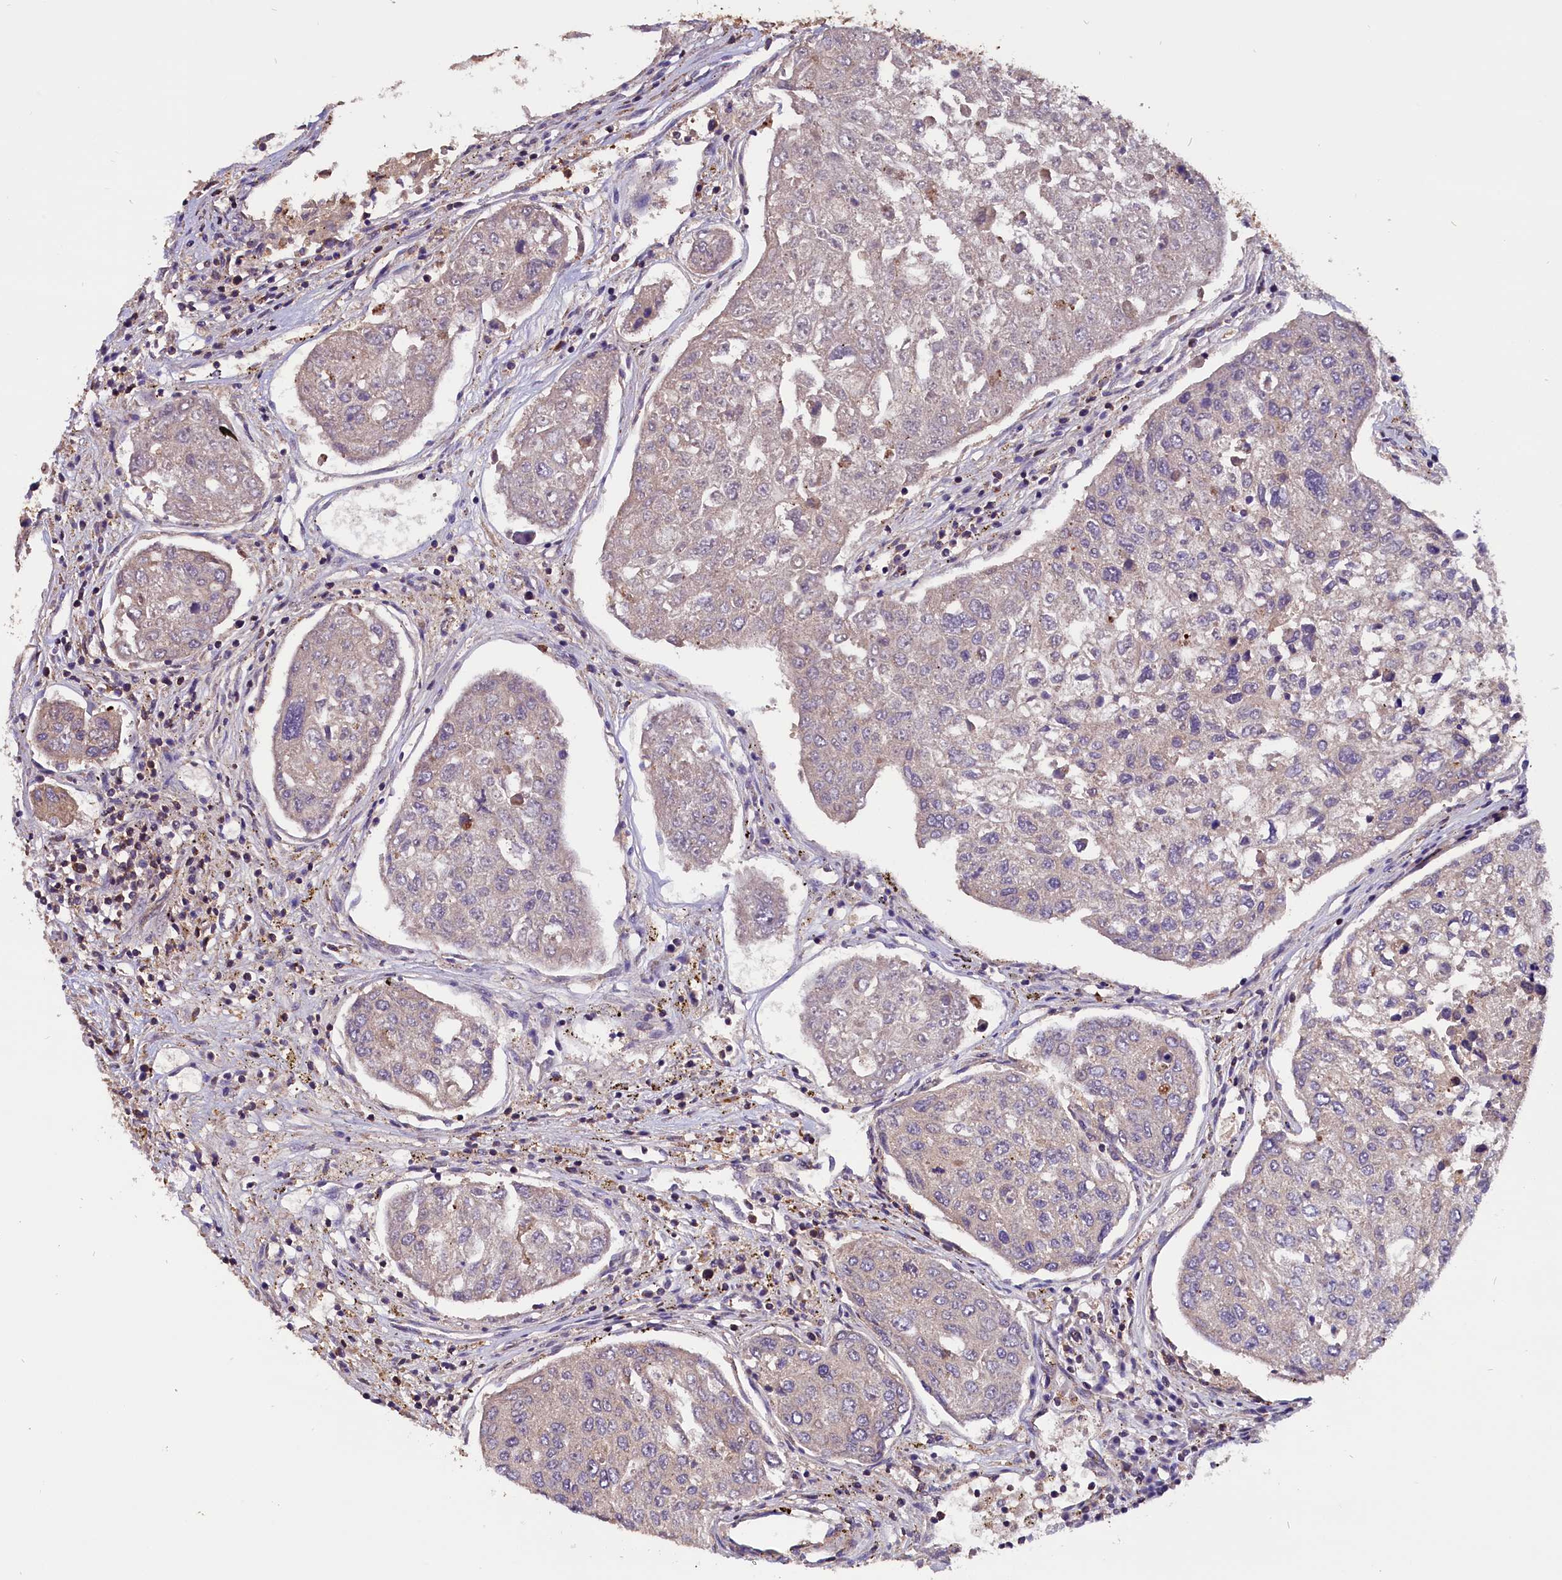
{"staining": {"intensity": "negative", "quantity": "none", "location": "none"}, "tissue": "urothelial cancer", "cell_type": "Tumor cells", "image_type": "cancer", "snomed": [{"axis": "morphology", "description": "Urothelial carcinoma, High grade"}, {"axis": "topography", "description": "Lymph node"}, {"axis": "topography", "description": "Urinary bladder"}], "caption": "Immunohistochemical staining of urothelial cancer reveals no significant positivity in tumor cells.", "gene": "IST1", "patient": {"sex": "male", "age": 51}}